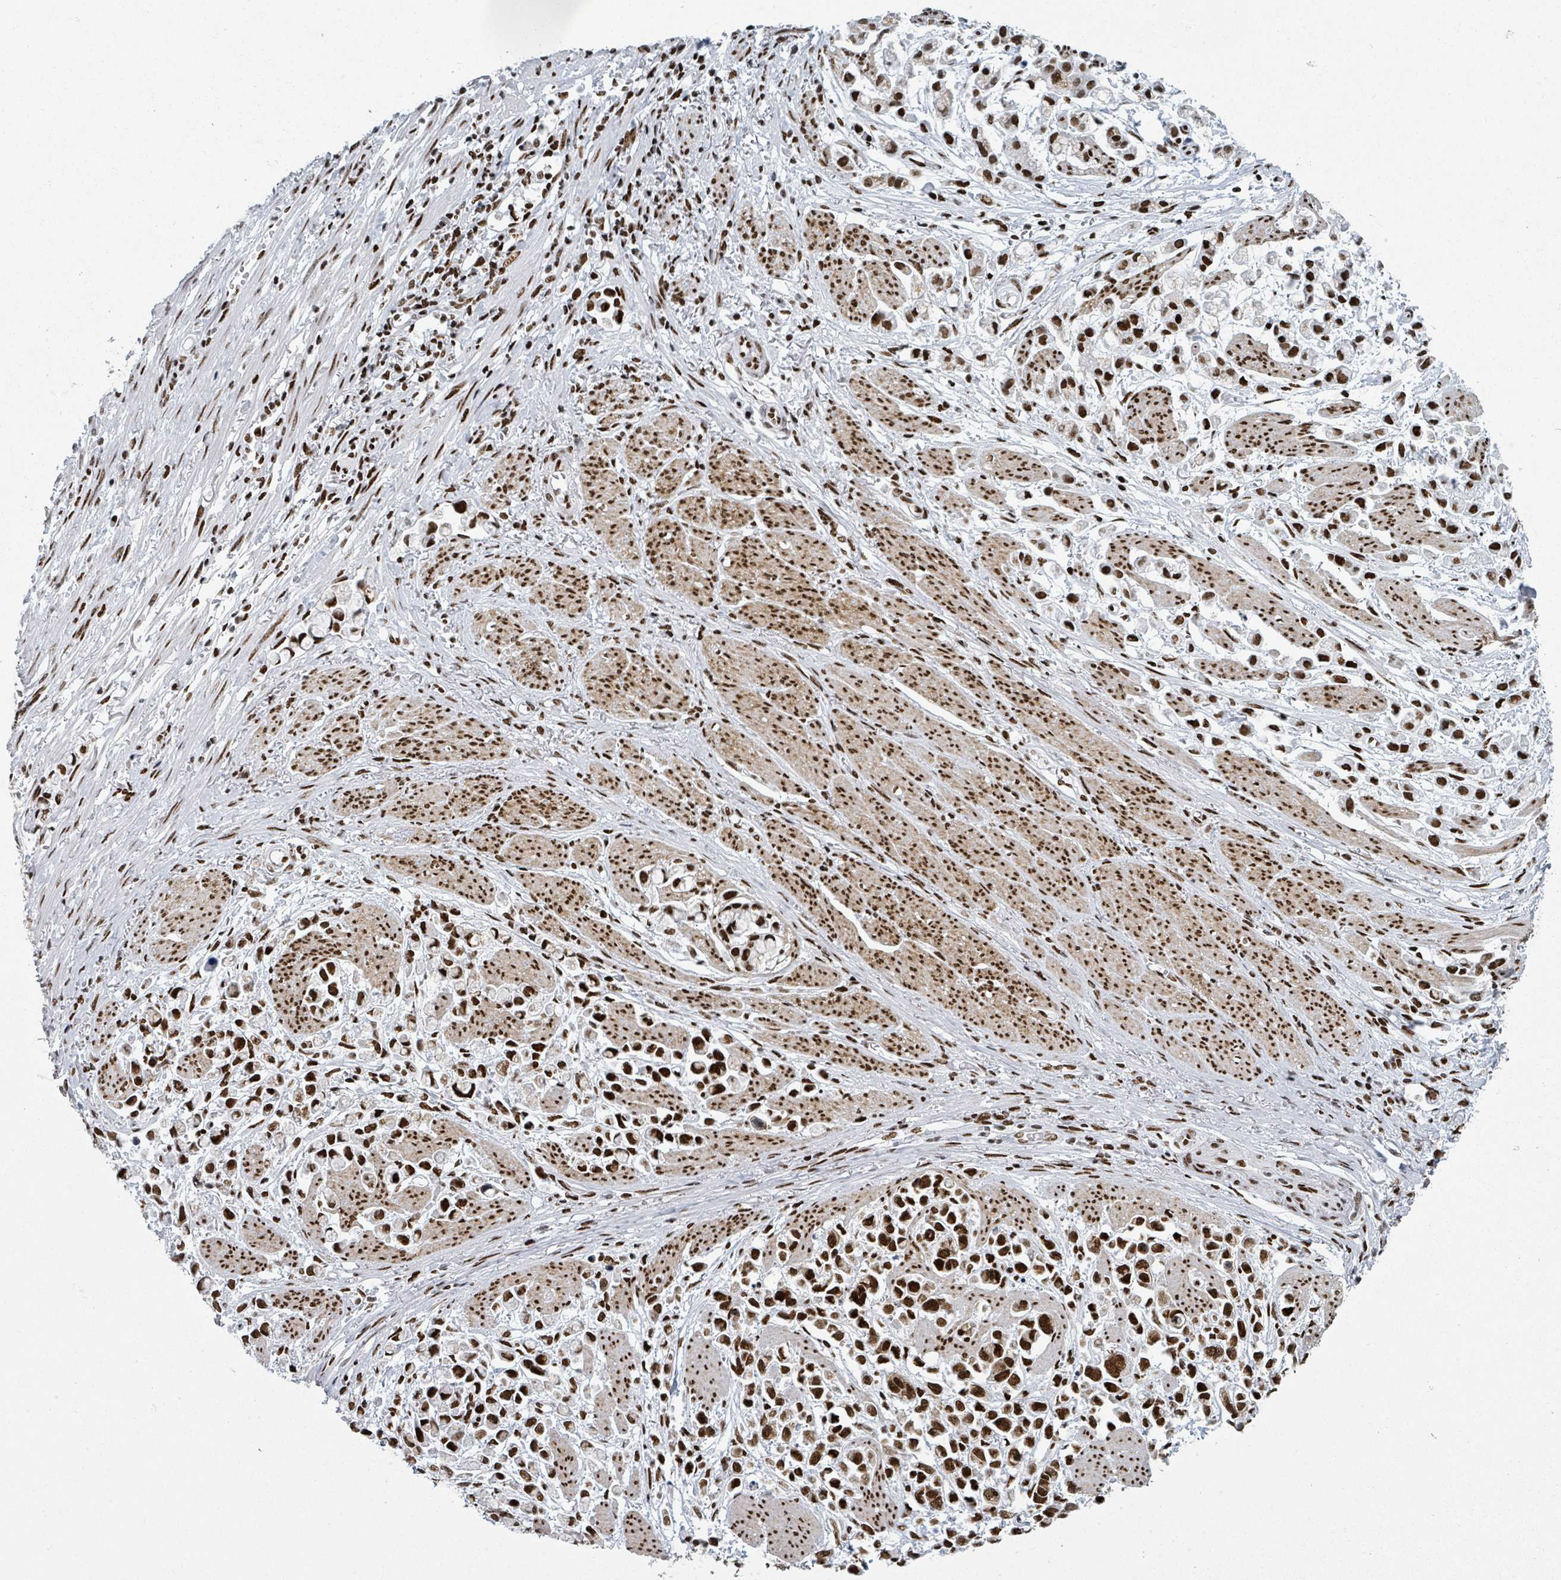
{"staining": {"intensity": "strong", "quantity": ">75%", "location": "nuclear"}, "tissue": "stomach cancer", "cell_type": "Tumor cells", "image_type": "cancer", "snomed": [{"axis": "morphology", "description": "Adenocarcinoma, NOS"}, {"axis": "topography", "description": "Stomach"}], "caption": "This is a micrograph of immunohistochemistry staining of stomach adenocarcinoma, which shows strong staining in the nuclear of tumor cells.", "gene": "DHX16", "patient": {"sex": "female", "age": 81}}